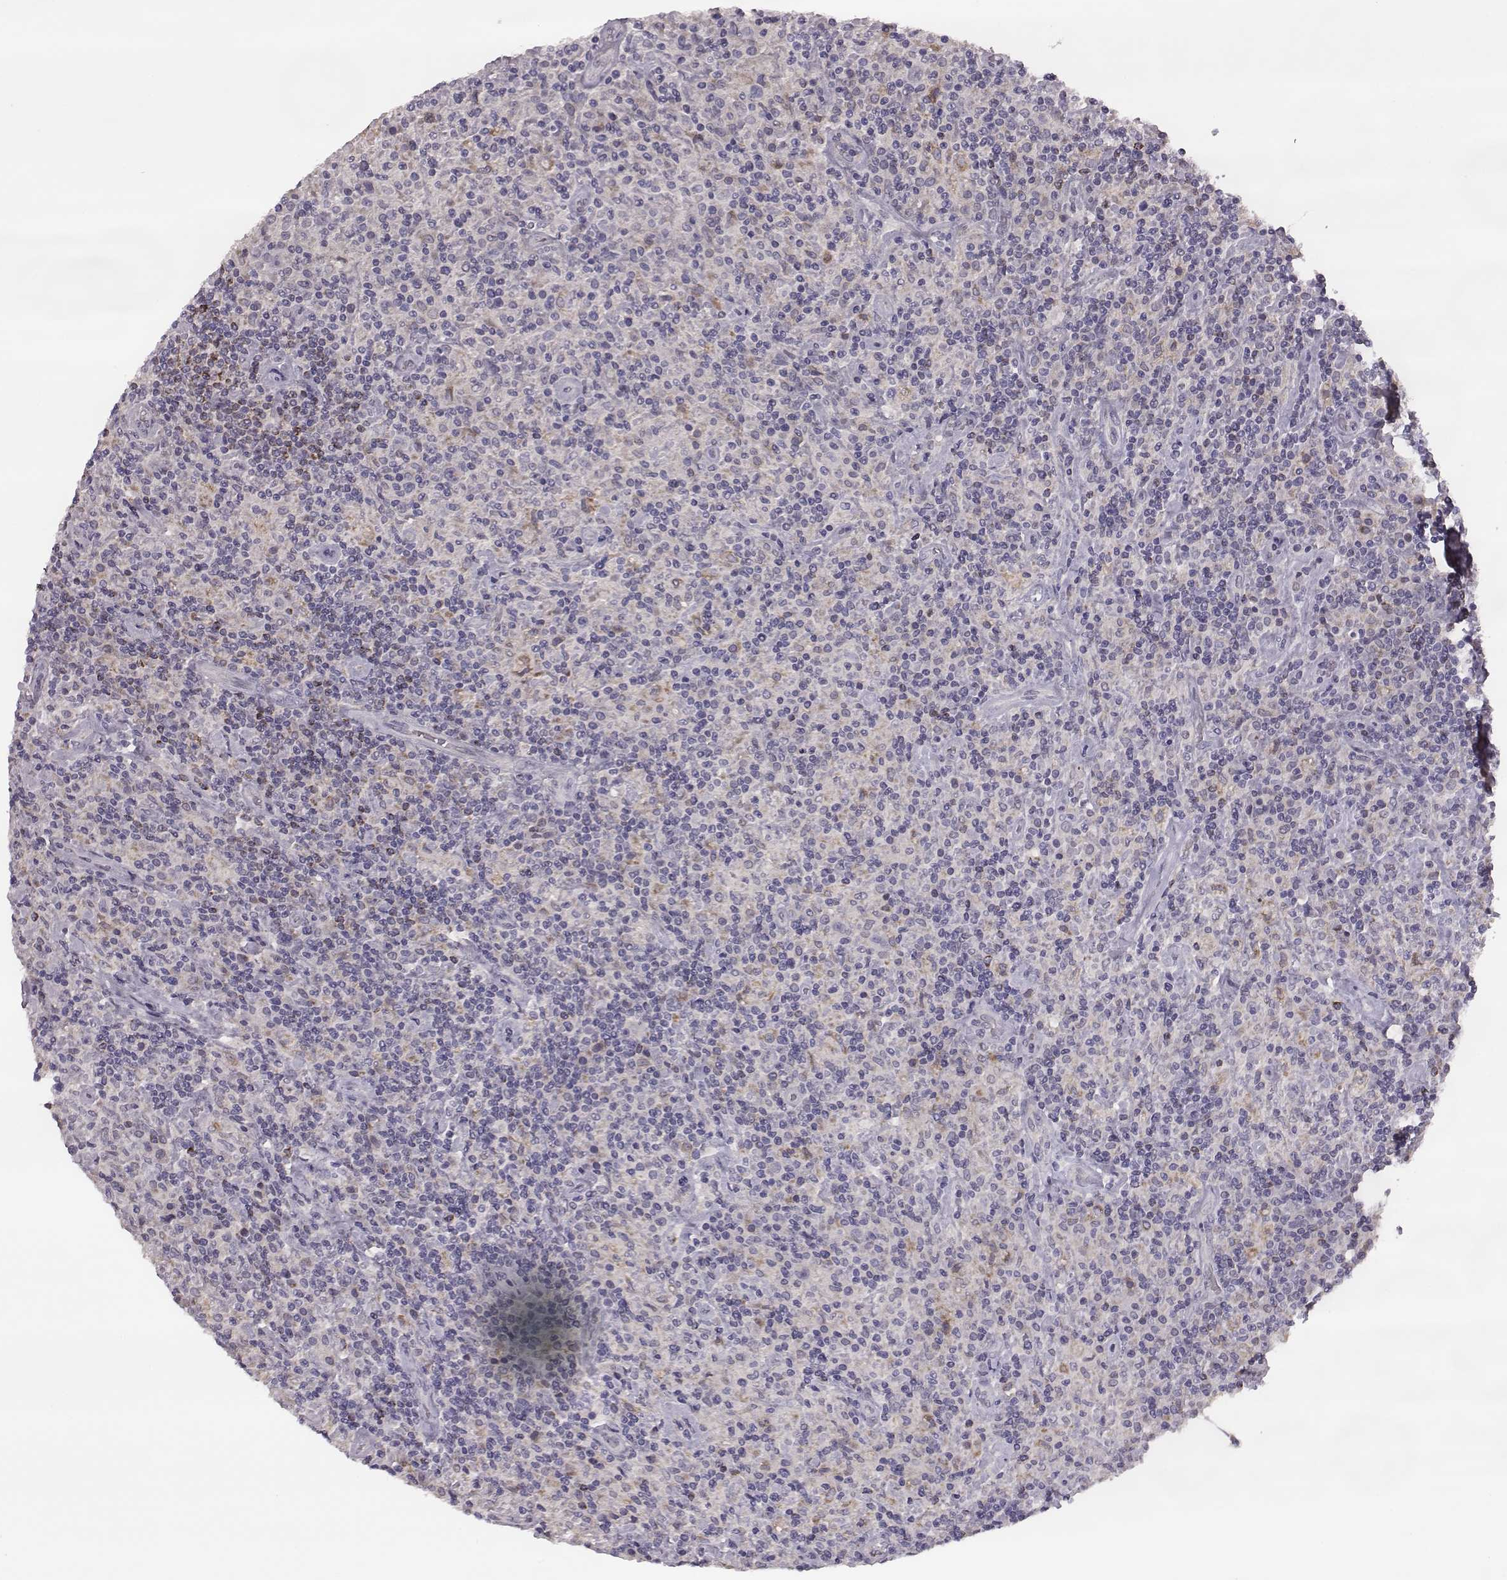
{"staining": {"intensity": "negative", "quantity": "none", "location": "none"}, "tissue": "lymphoma", "cell_type": "Tumor cells", "image_type": "cancer", "snomed": [{"axis": "morphology", "description": "Hodgkin's disease, NOS"}, {"axis": "topography", "description": "Lymph node"}], "caption": "A histopathology image of Hodgkin's disease stained for a protein displays no brown staining in tumor cells. (DAB IHC with hematoxylin counter stain).", "gene": "KMO", "patient": {"sex": "male", "age": 70}}